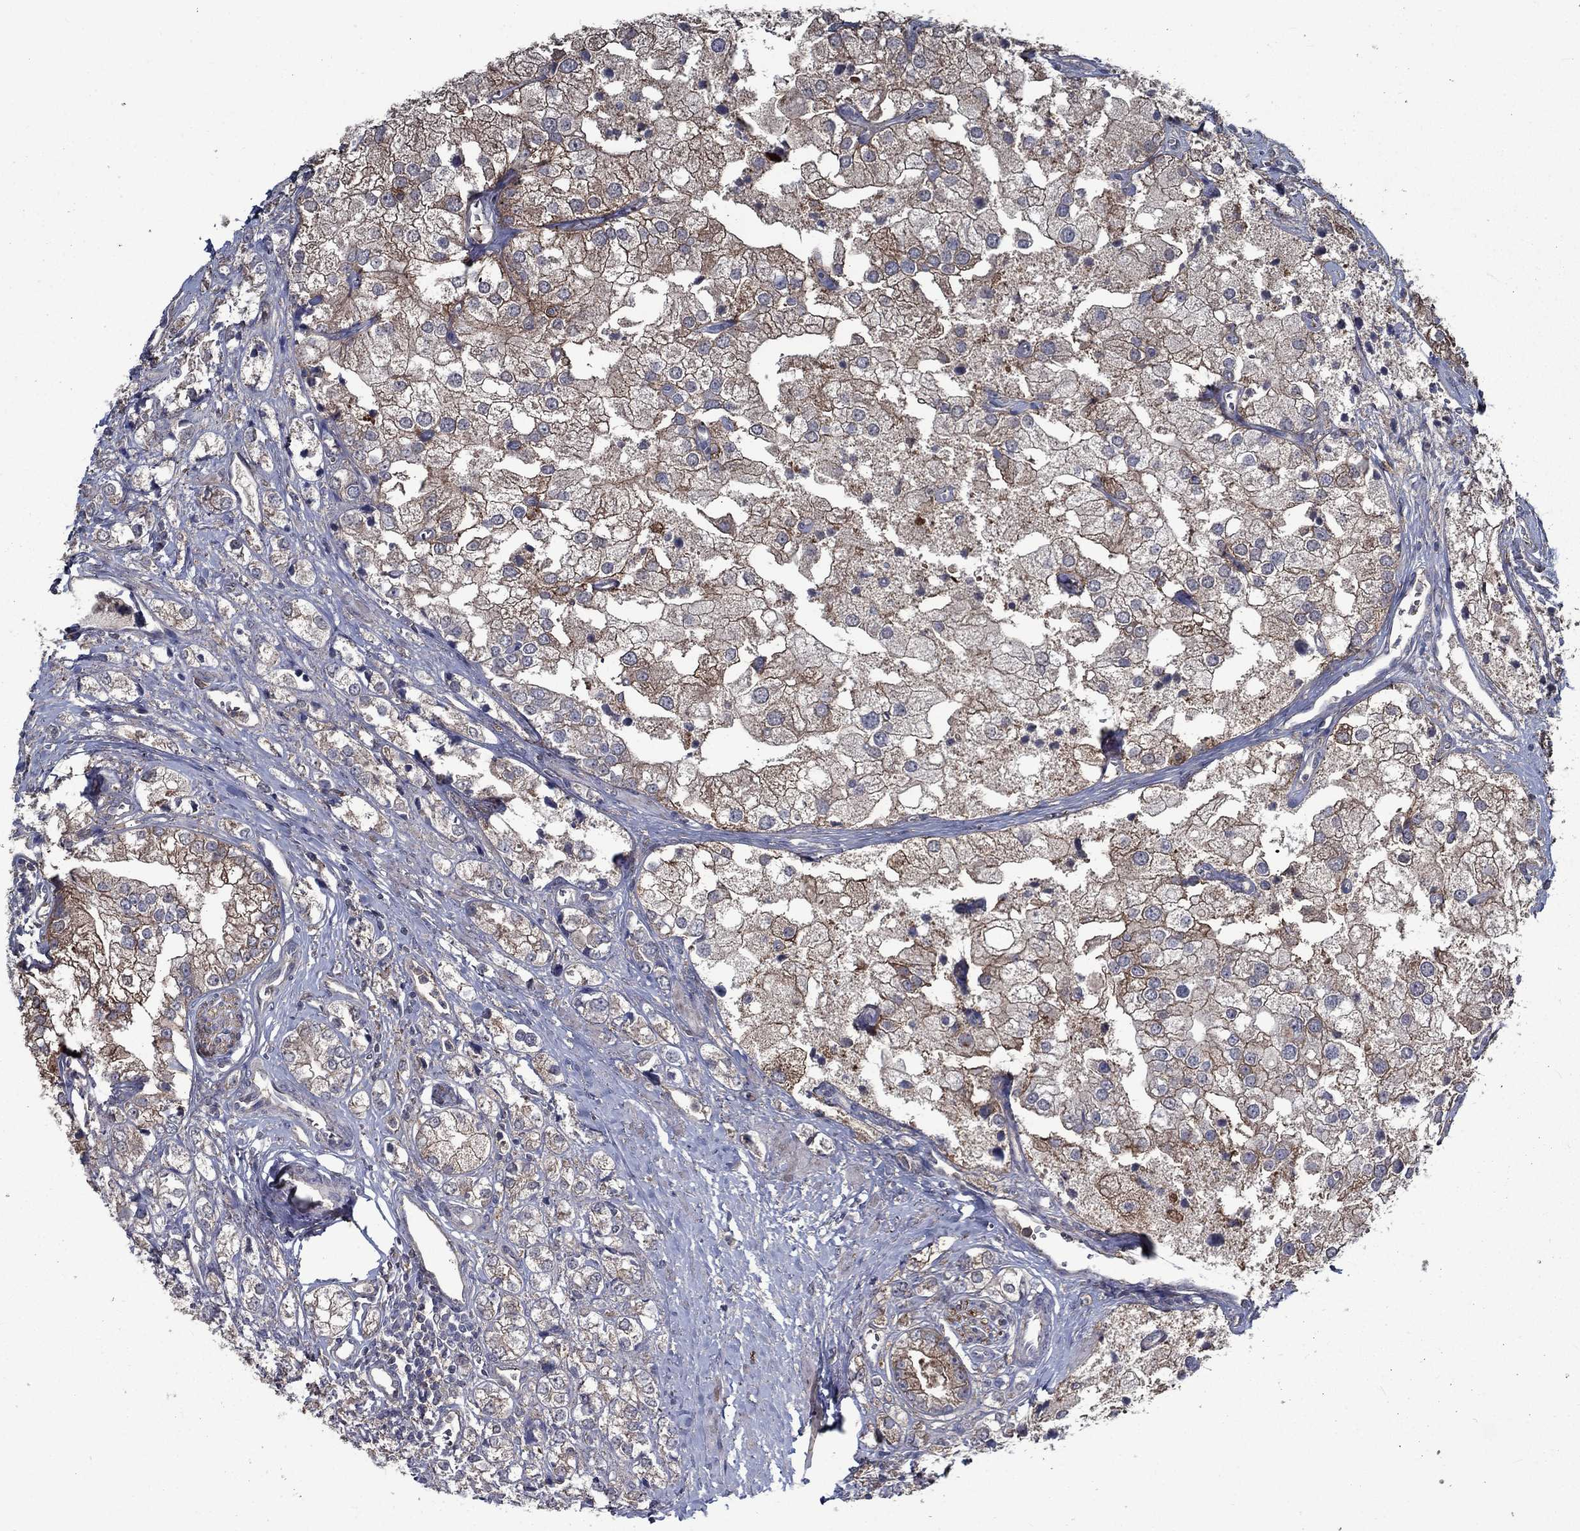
{"staining": {"intensity": "moderate", "quantity": "25%-75%", "location": "cytoplasmic/membranous"}, "tissue": "prostate cancer", "cell_type": "Tumor cells", "image_type": "cancer", "snomed": [{"axis": "morphology", "description": "Adenocarcinoma, NOS"}, {"axis": "topography", "description": "Prostate and seminal vesicle, NOS"}, {"axis": "topography", "description": "Prostate"}], "caption": "Immunohistochemical staining of human adenocarcinoma (prostate) displays medium levels of moderate cytoplasmic/membranous expression in approximately 25%-75% of tumor cells.", "gene": "SLC44A1", "patient": {"sex": "male", "age": 79}}